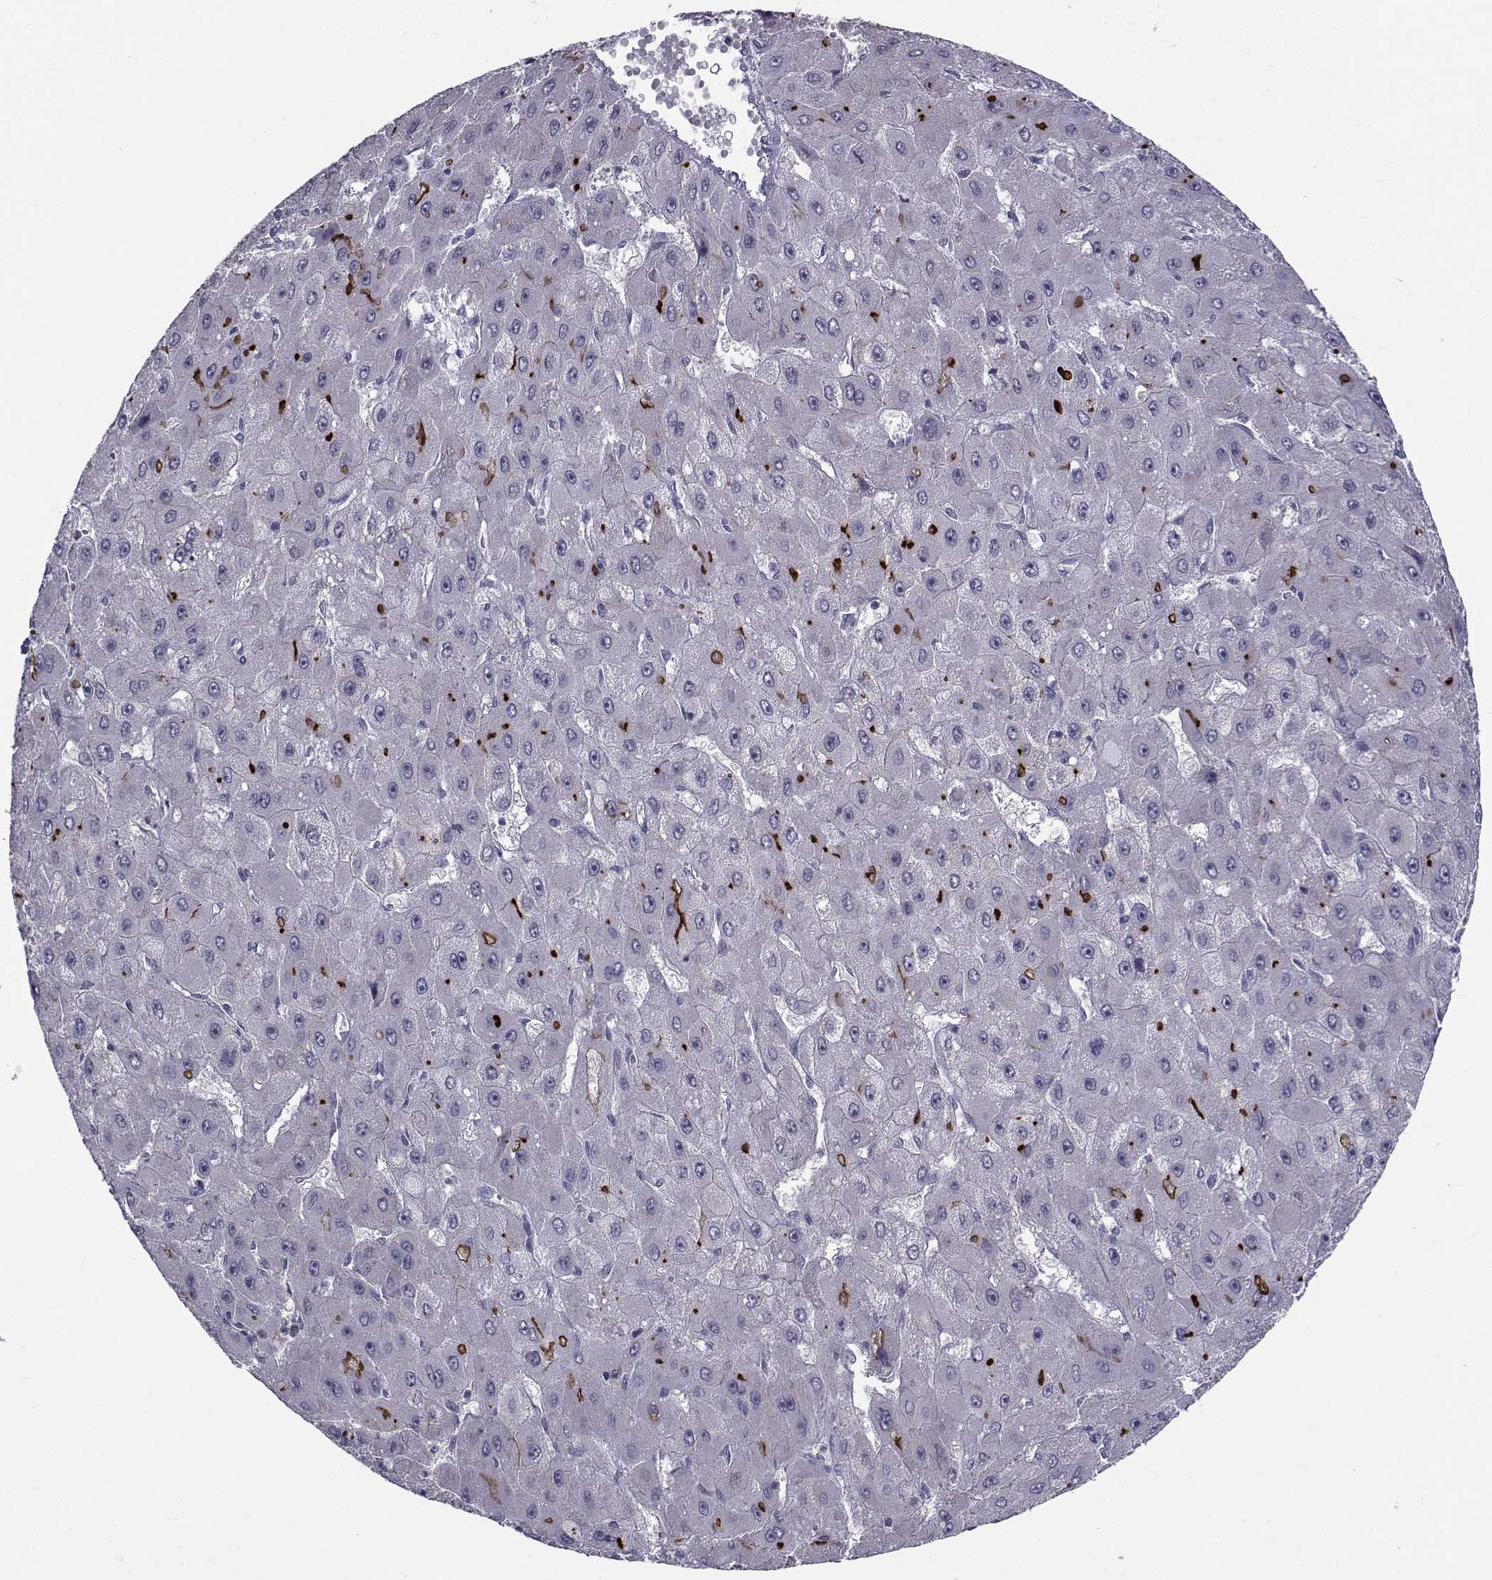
{"staining": {"intensity": "strong", "quantity": "<25%", "location": "cytoplasmic/membranous"}, "tissue": "liver cancer", "cell_type": "Tumor cells", "image_type": "cancer", "snomed": [{"axis": "morphology", "description": "Carcinoma, Hepatocellular, NOS"}, {"axis": "topography", "description": "Liver"}], "caption": "Liver cancer stained for a protein (brown) demonstrates strong cytoplasmic/membranous positive staining in about <25% of tumor cells.", "gene": "SLC30A10", "patient": {"sex": "female", "age": 25}}